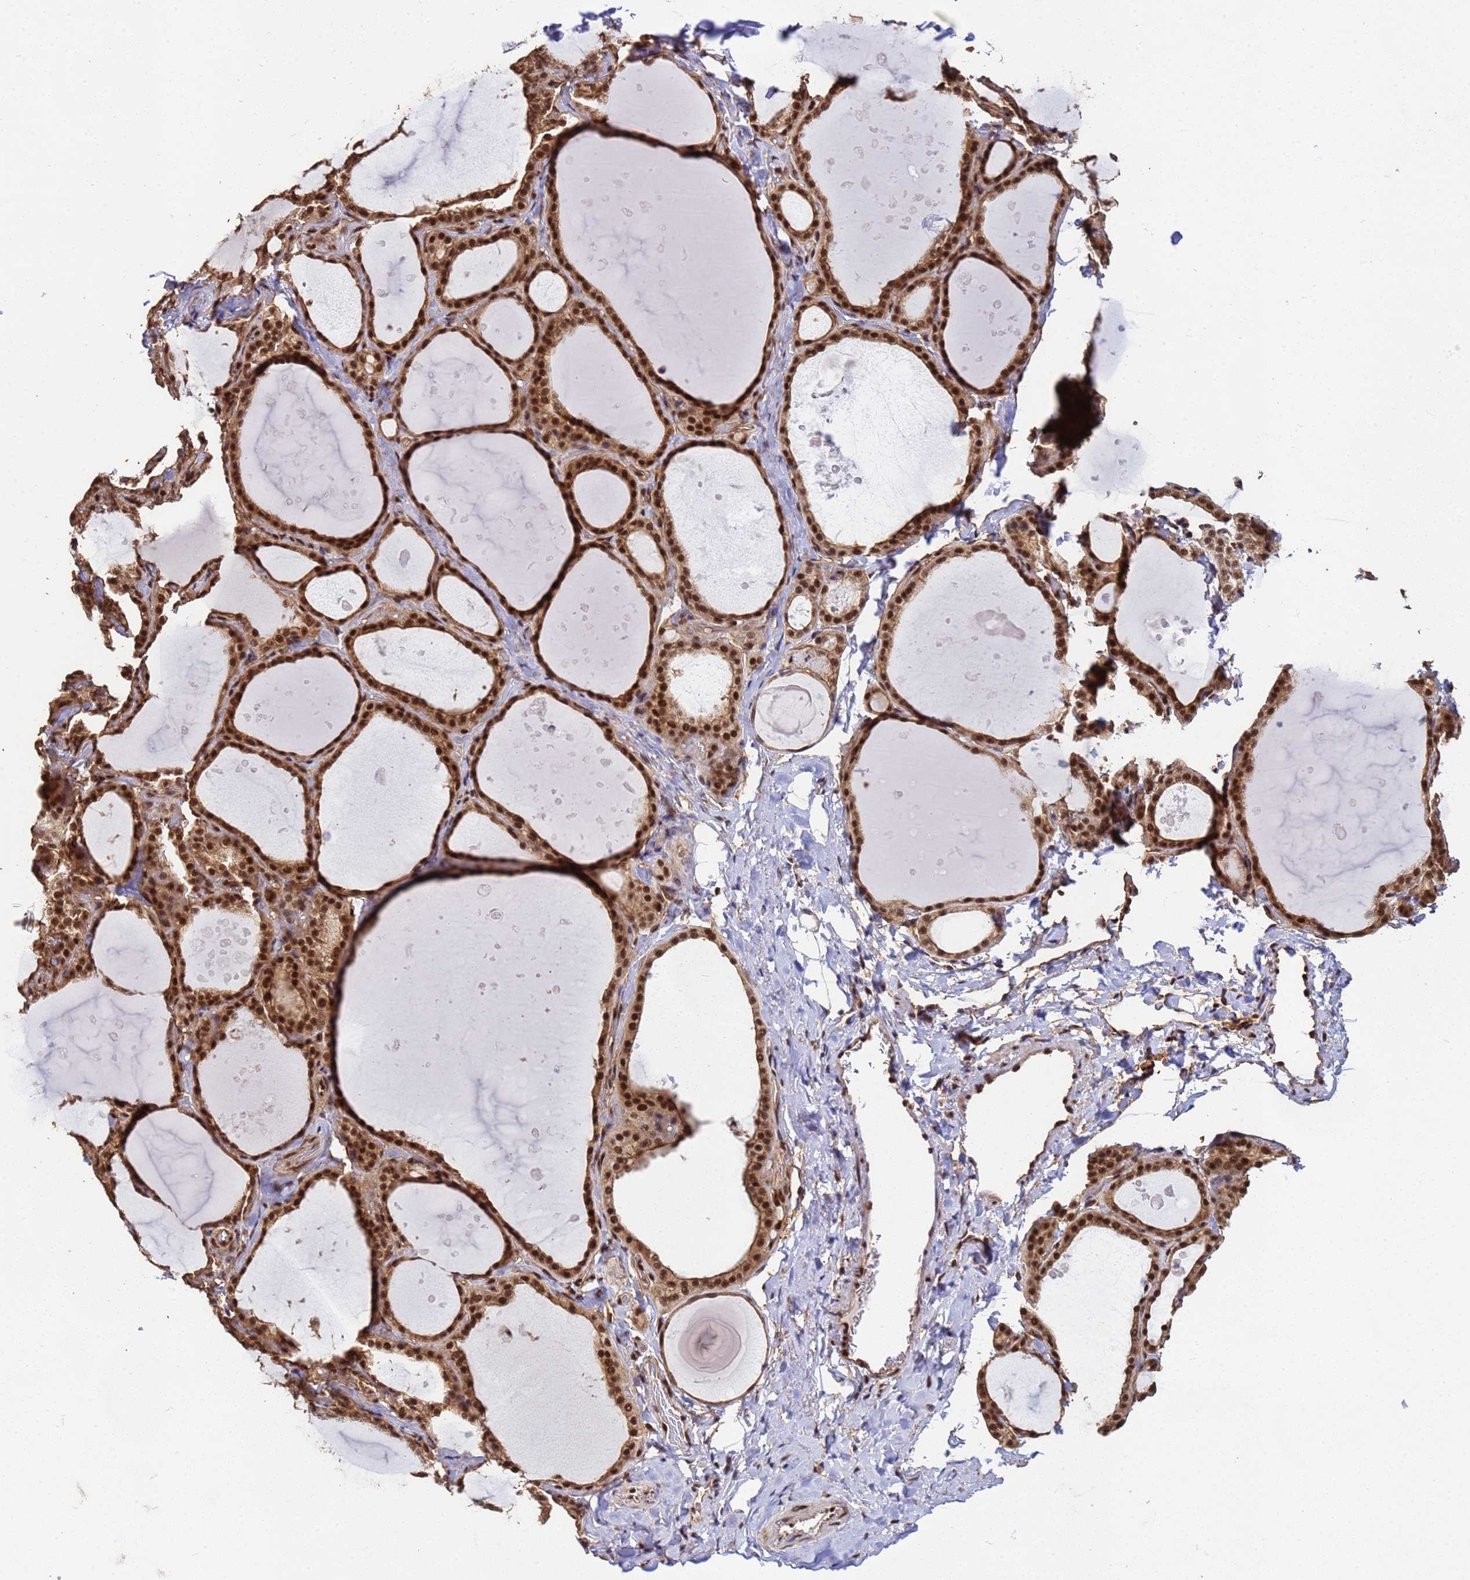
{"staining": {"intensity": "strong", "quantity": ">75%", "location": "cytoplasmic/membranous,nuclear"}, "tissue": "thyroid gland", "cell_type": "Glandular cells", "image_type": "normal", "snomed": [{"axis": "morphology", "description": "Normal tissue, NOS"}, {"axis": "topography", "description": "Thyroid gland"}], "caption": "Unremarkable thyroid gland was stained to show a protein in brown. There is high levels of strong cytoplasmic/membranous,nuclear staining in approximately >75% of glandular cells.", "gene": "SYF2", "patient": {"sex": "female", "age": 44}}